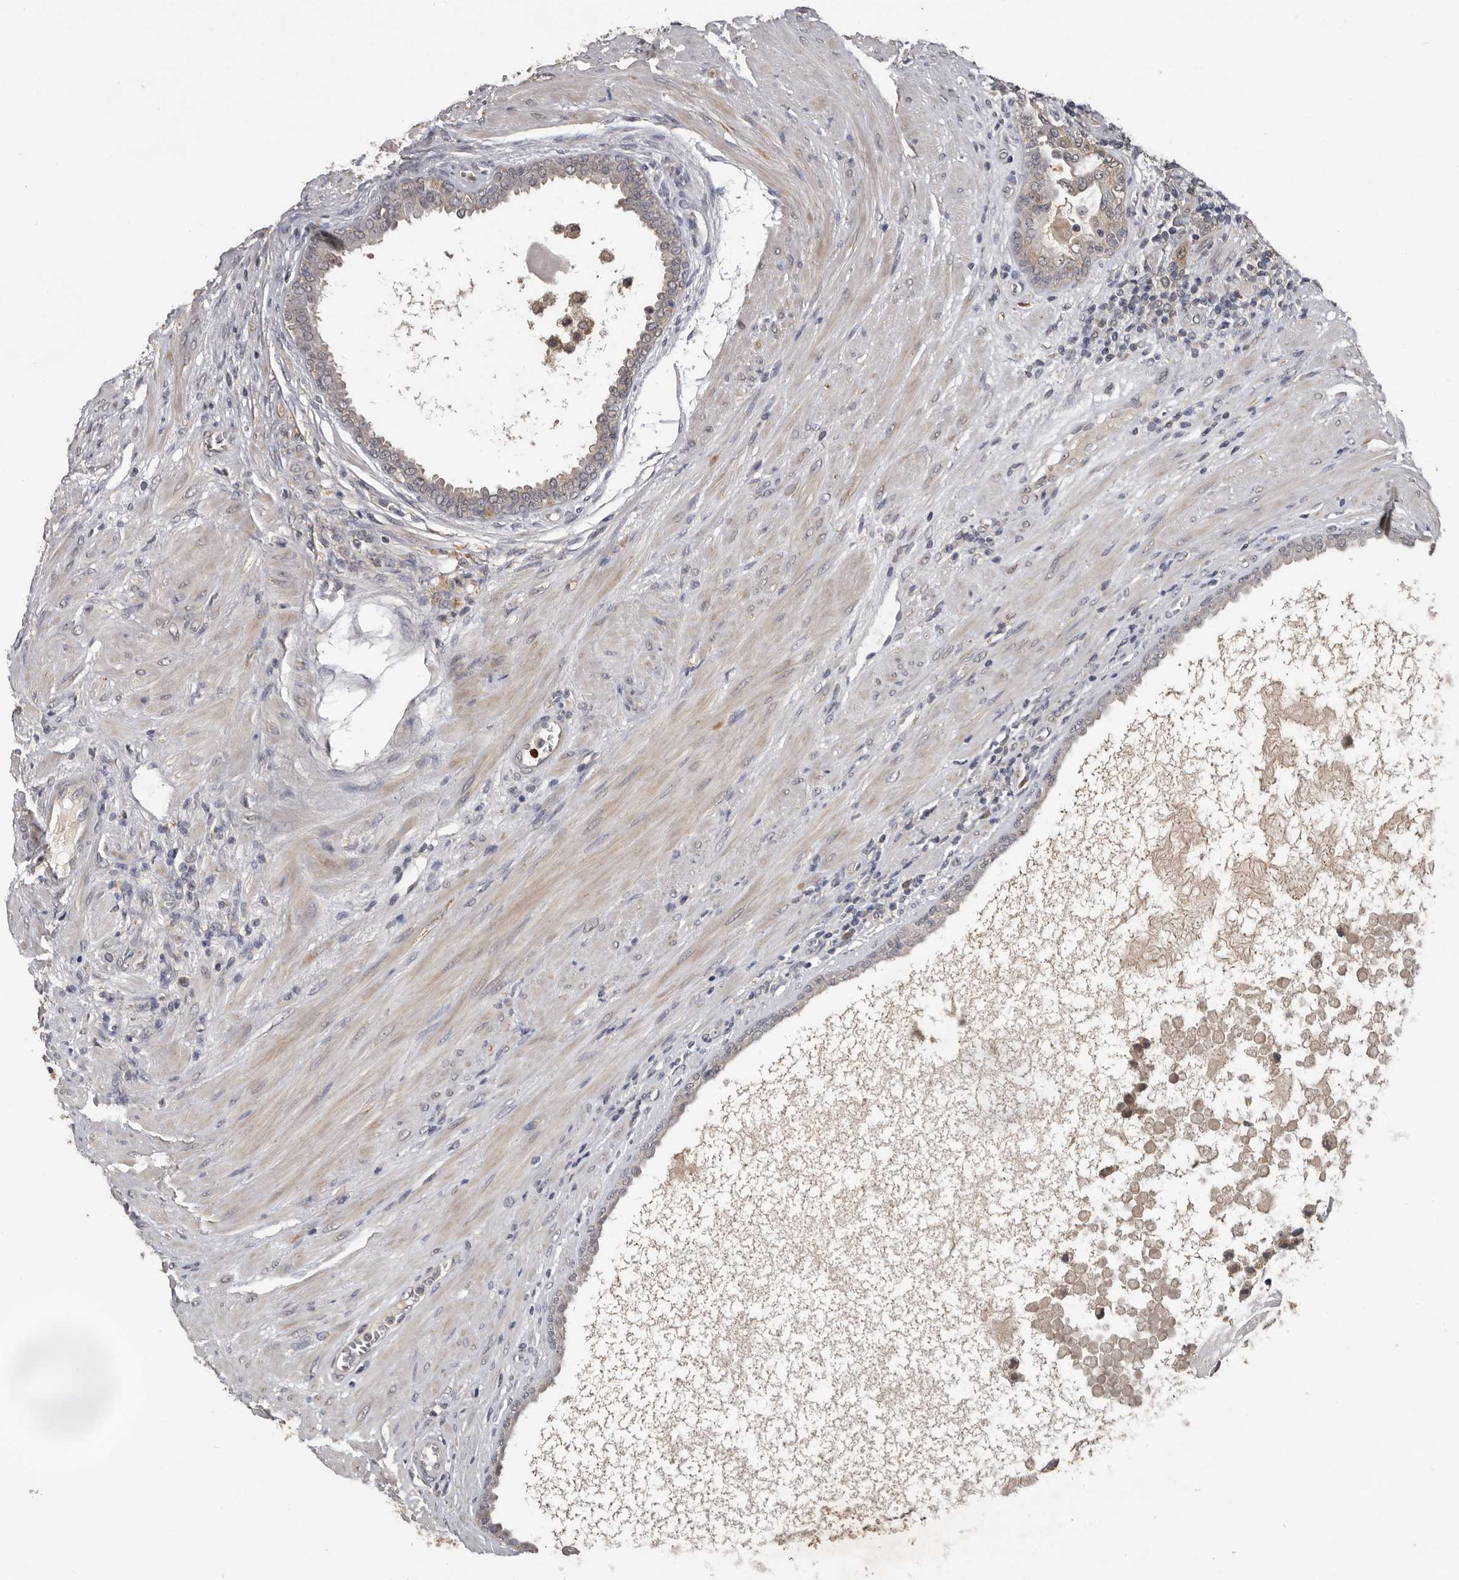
{"staining": {"intensity": "moderate", "quantity": "<25%", "location": "cytoplasmic/membranous"}, "tissue": "prostate cancer", "cell_type": "Tumor cells", "image_type": "cancer", "snomed": [{"axis": "morphology", "description": "Normal tissue, NOS"}, {"axis": "morphology", "description": "Adenocarcinoma, Low grade"}, {"axis": "topography", "description": "Prostate"}, {"axis": "topography", "description": "Peripheral nerve tissue"}], "caption": "Immunohistochemistry photomicrograph of adenocarcinoma (low-grade) (prostate) stained for a protein (brown), which exhibits low levels of moderate cytoplasmic/membranous positivity in about <25% of tumor cells.", "gene": "MTF1", "patient": {"sex": "male", "age": 71}}